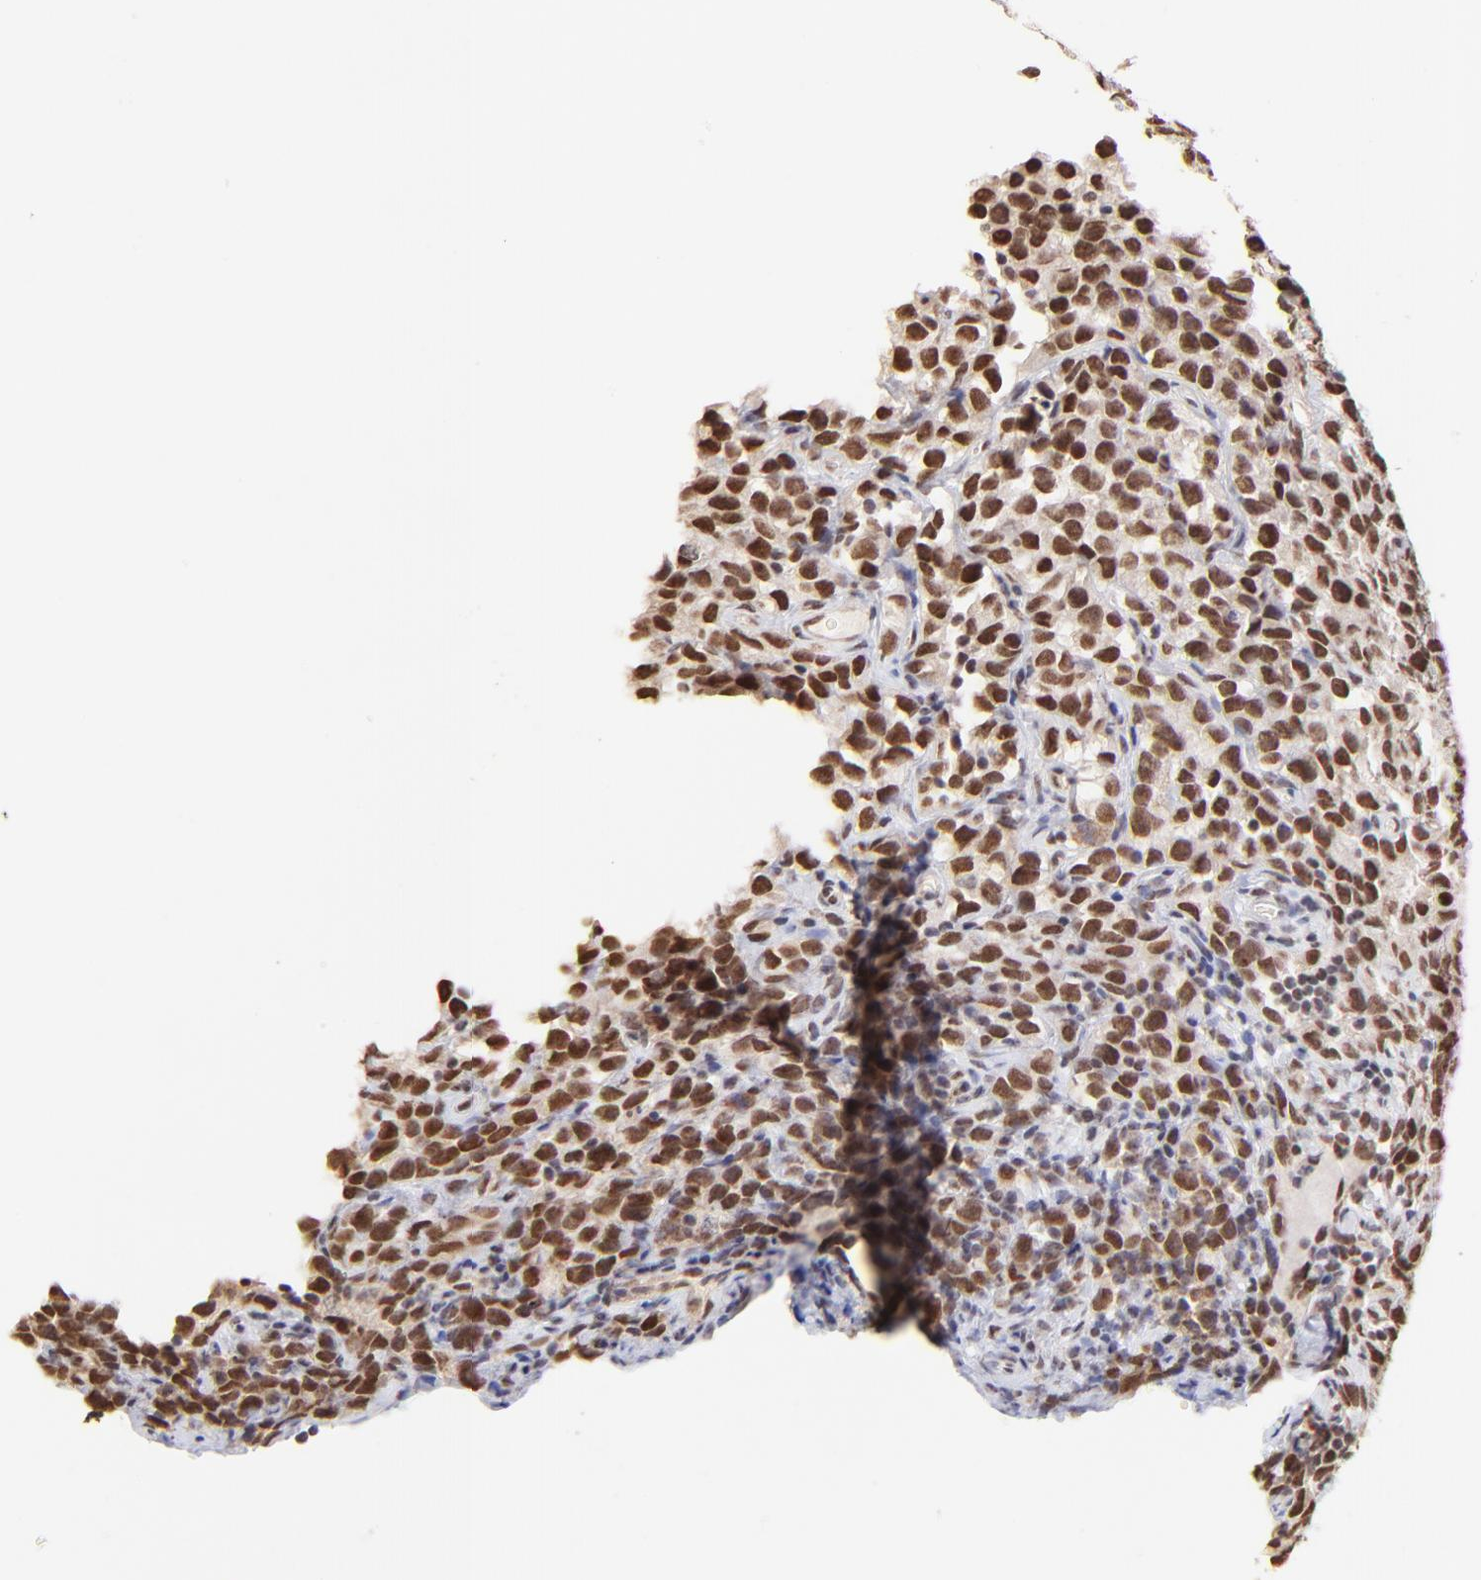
{"staining": {"intensity": "strong", "quantity": ">75%", "location": "nuclear"}, "tissue": "testis cancer", "cell_type": "Tumor cells", "image_type": "cancer", "snomed": [{"axis": "morphology", "description": "Seminoma, NOS"}, {"axis": "topography", "description": "Testis"}], "caption": "High-magnification brightfield microscopy of testis seminoma stained with DAB (brown) and counterstained with hematoxylin (blue). tumor cells exhibit strong nuclear positivity is appreciated in about>75% of cells.", "gene": "ZNF670", "patient": {"sex": "male", "age": 25}}